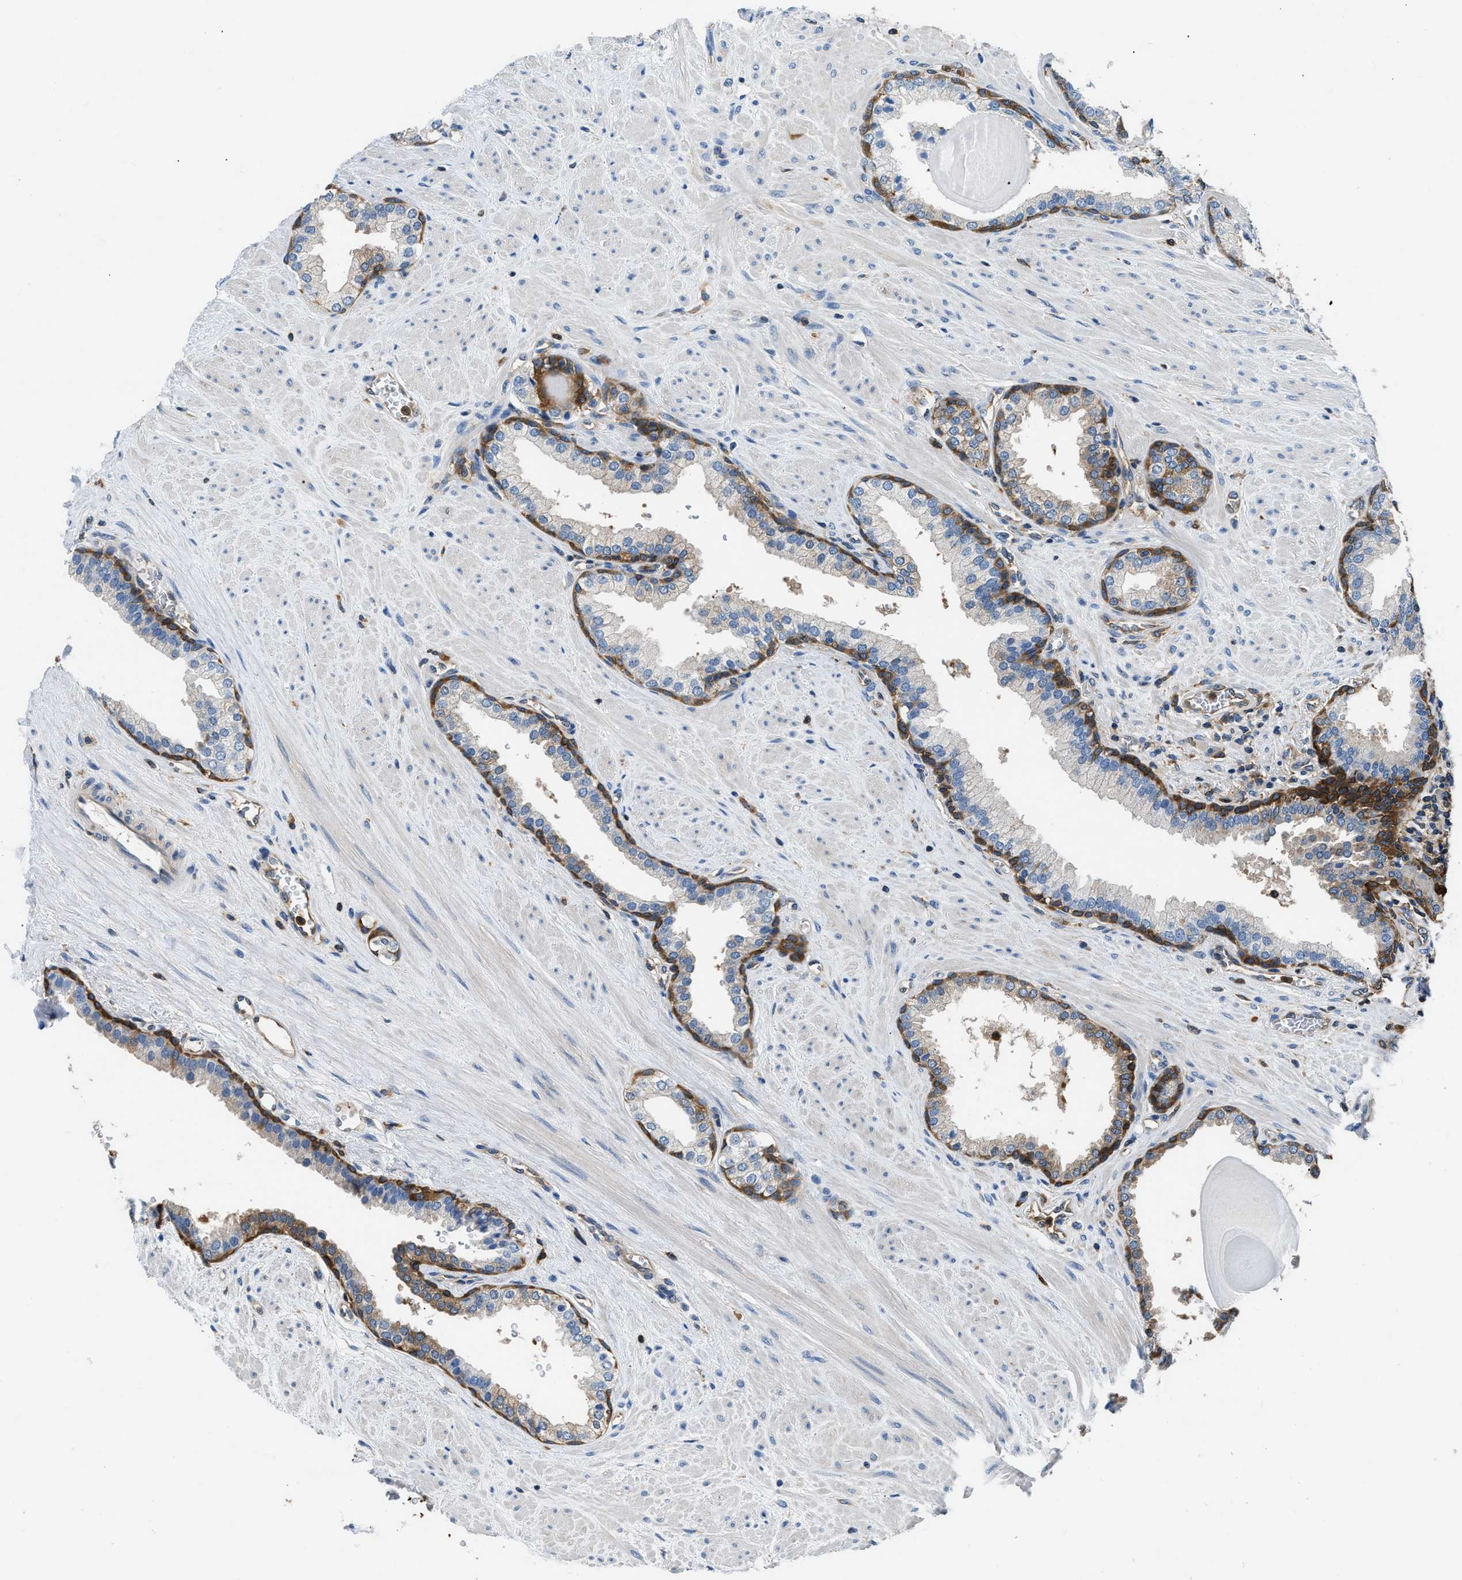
{"staining": {"intensity": "moderate", "quantity": "25%-75%", "location": "cytoplasmic/membranous"}, "tissue": "prostate", "cell_type": "Glandular cells", "image_type": "normal", "snomed": [{"axis": "morphology", "description": "Normal tissue, NOS"}, {"axis": "topography", "description": "Prostate"}], "caption": "Protein analysis of normal prostate exhibits moderate cytoplasmic/membranous staining in about 25%-75% of glandular cells.", "gene": "PKM", "patient": {"sex": "male", "age": 51}}